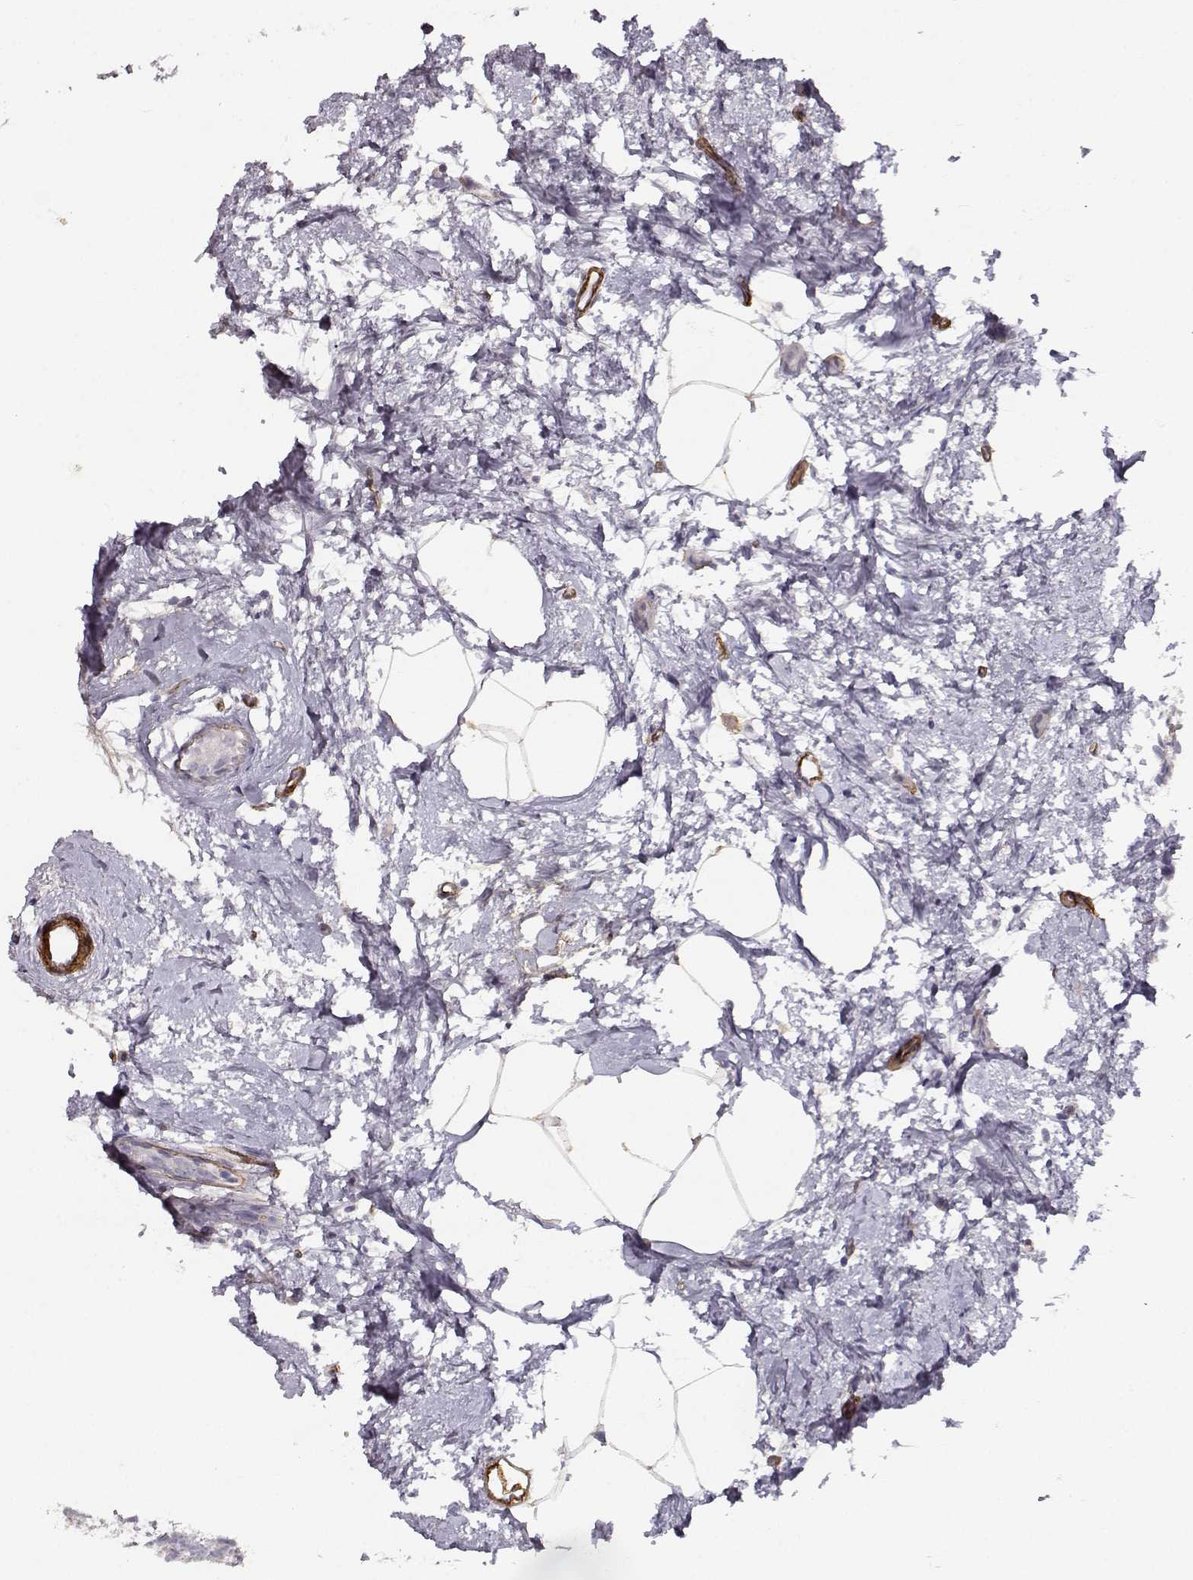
{"staining": {"intensity": "negative", "quantity": "none", "location": "none"}, "tissue": "breast cancer", "cell_type": "Tumor cells", "image_type": "cancer", "snomed": [{"axis": "morphology", "description": "Duct carcinoma"}, {"axis": "topography", "description": "Breast"}], "caption": "This is an immunohistochemistry image of human breast cancer (intraductal carcinoma). There is no positivity in tumor cells.", "gene": "LAMC1", "patient": {"sex": "female", "age": 40}}